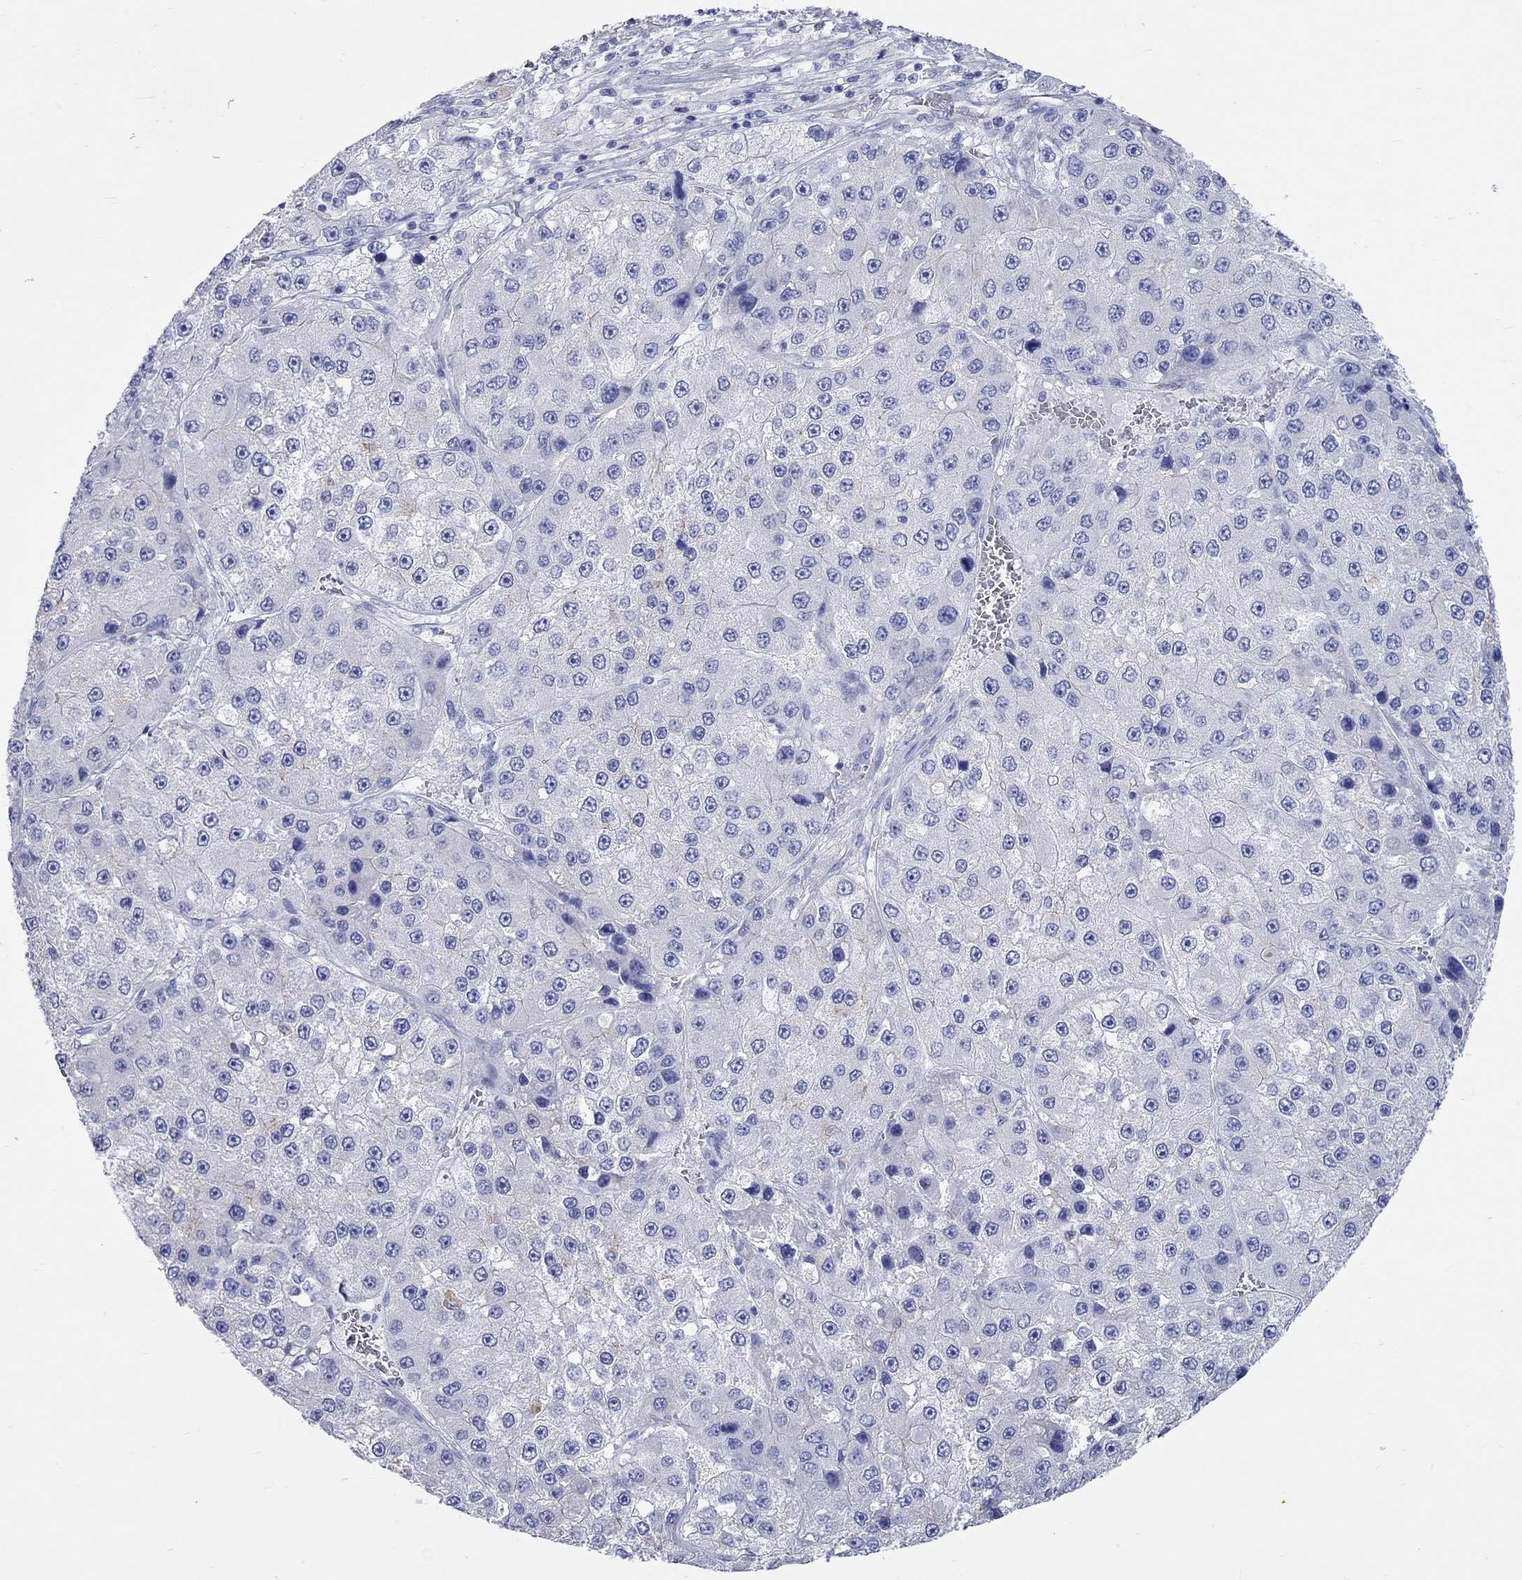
{"staining": {"intensity": "negative", "quantity": "none", "location": "none"}, "tissue": "liver cancer", "cell_type": "Tumor cells", "image_type": "cancer", "snomed": [{"axis": "morphology", "description": "Carcinoma, Hepatocellular, NOS"}, {"axis": "topography", "description": "Liver"}], "caption": "Immunohistochemistry (IHC) histopathology image of human liver cancer stained for a protein (brown), which shows no expression in tumor cells.", "gene": "SPATA9", "patient": {"sex": "female", "age": 73}}